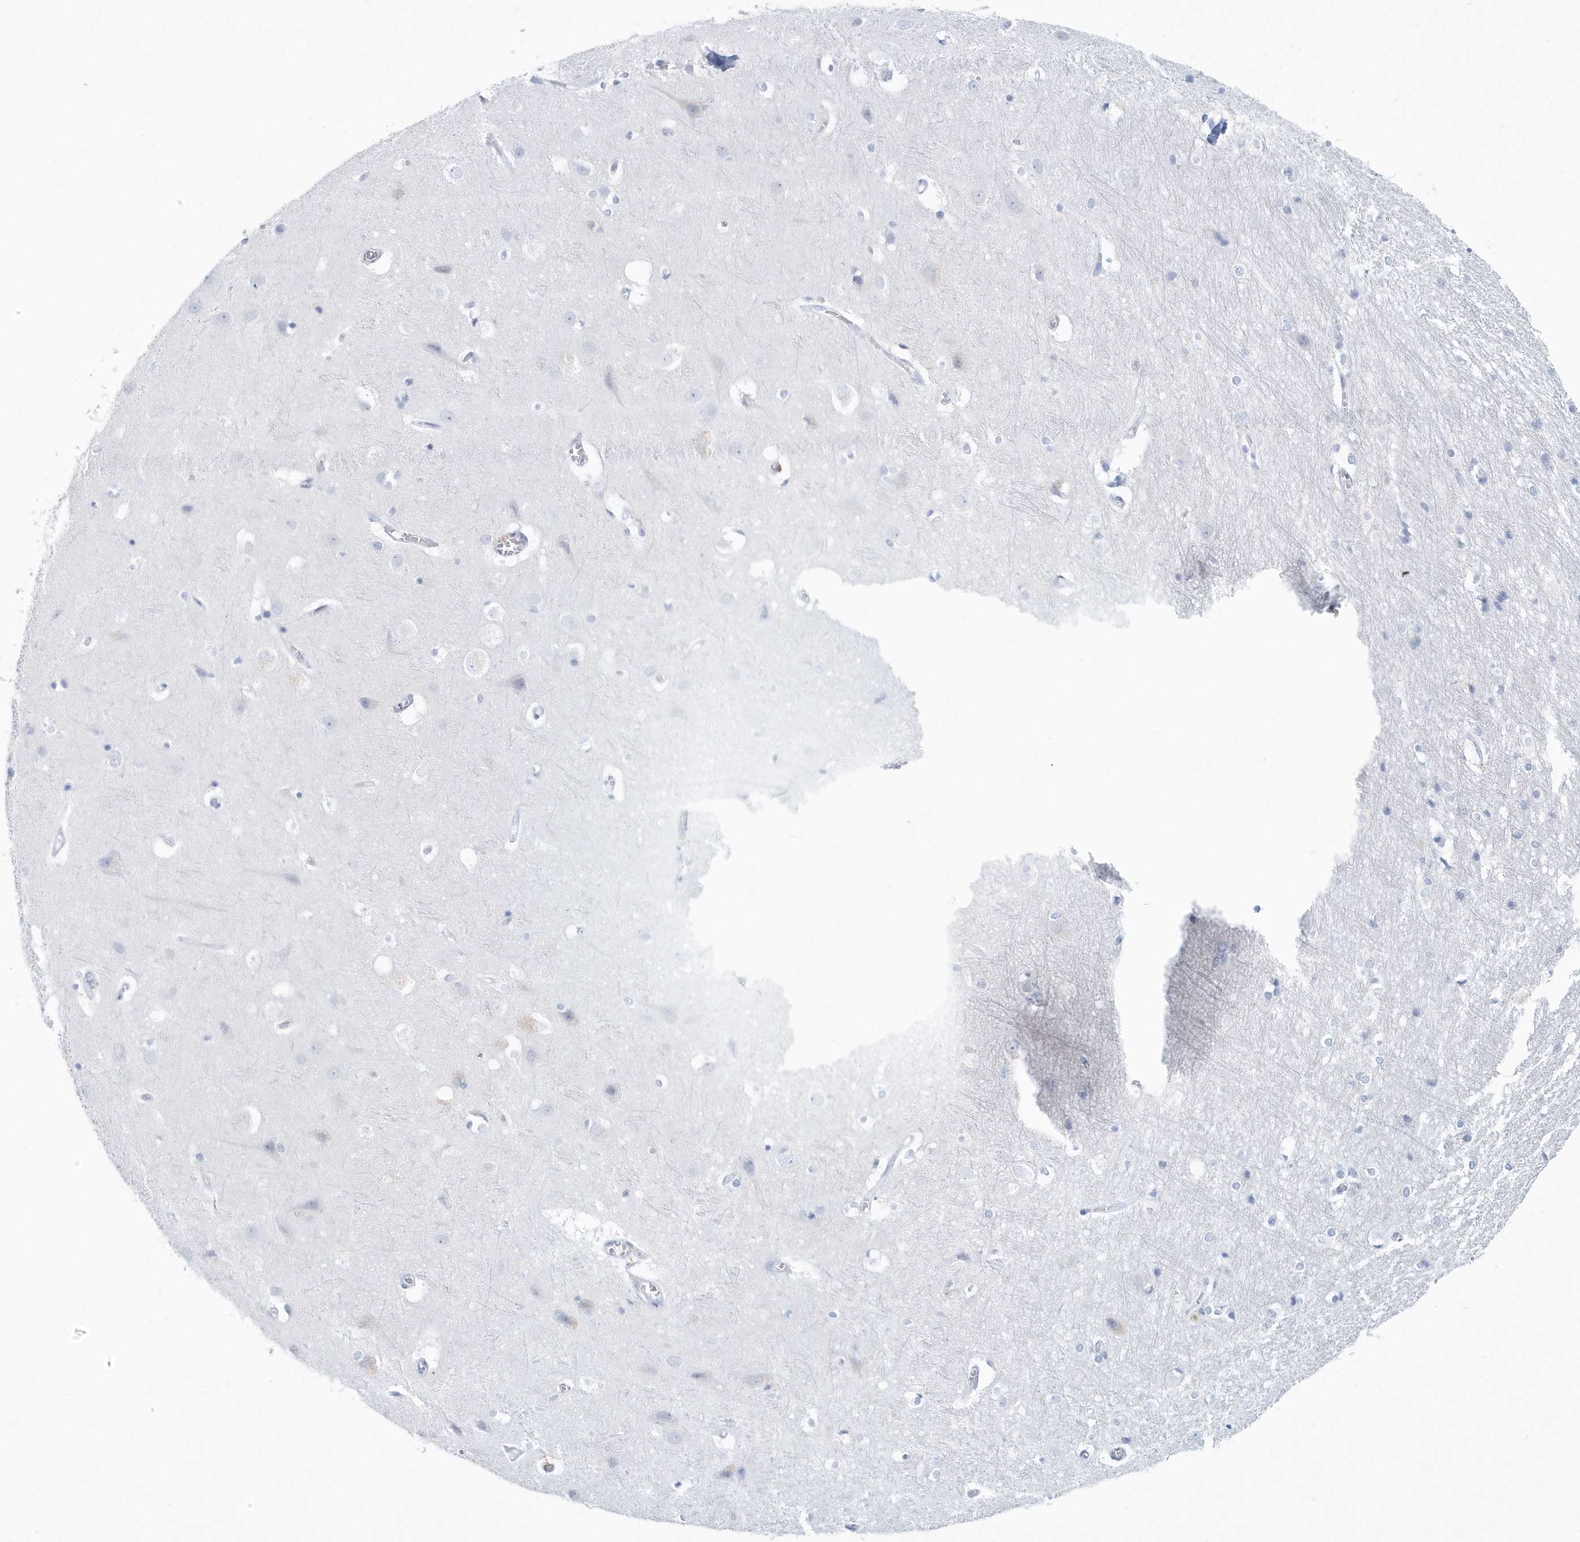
{"staining": {"intensity": "negative", "quantity": "none", "location": "none"}, "tissue": "cerebral cortex", "cell_type": "Endothelial cells", "image_type": "normal", "snomed": [{"axis": "morphology", "description": "Normal tissue, NOS"}, {"axis": "topography", "description": "Cerebral cortex"}], "caption": "The image exhibits no significant positivity in endothelial cells of cerebral cortex. Nuclei are stained in blue.", "gene": "PTPRO", "patient": {"sex": "male", "age": 54}}